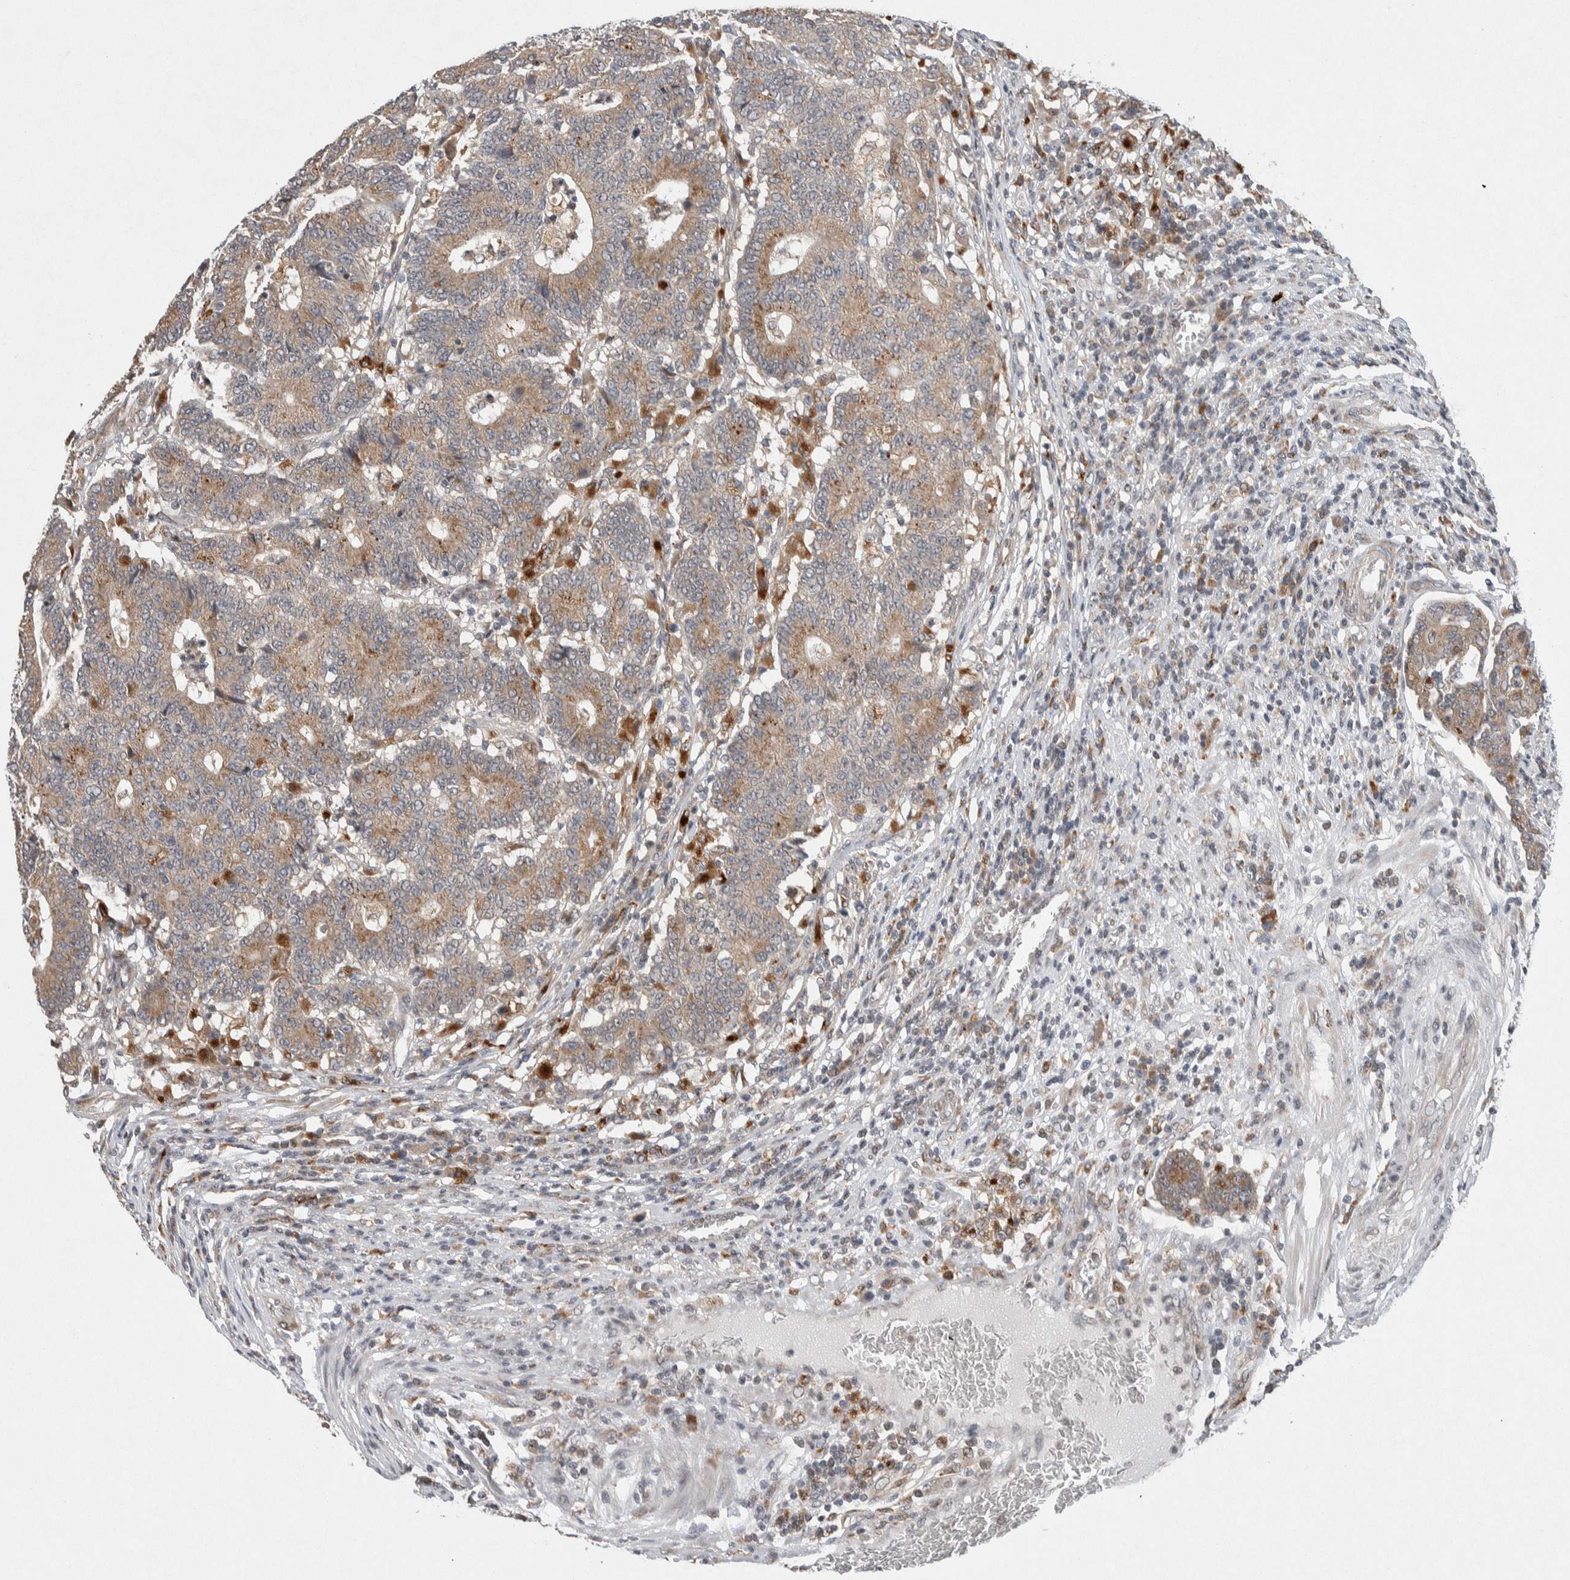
{"staining": {"intensity": "weak", "quantity": ">75%", "location": "cytoplasmic/membranous"}, "tissue": "colorectal cancer", "cell_type": "Tumor cells", "image_type": "cancer", "snomed": [{"axis": "morphology", "description": "Normal tissue, NOS"}, {"axis": "morphology", "description": "Adenocarcinoma, NOS"}, {"axis": "topography", "description": "Colon"}], "caption": "Immunohistochemical staining of human adenocarcinoma (colorectal) displays weak cytoplasmic/membranous protein staining in approximately >75% of tumor cells.", "gene": "KCNK1", "patient": {"sex": "female", "age": 75}}